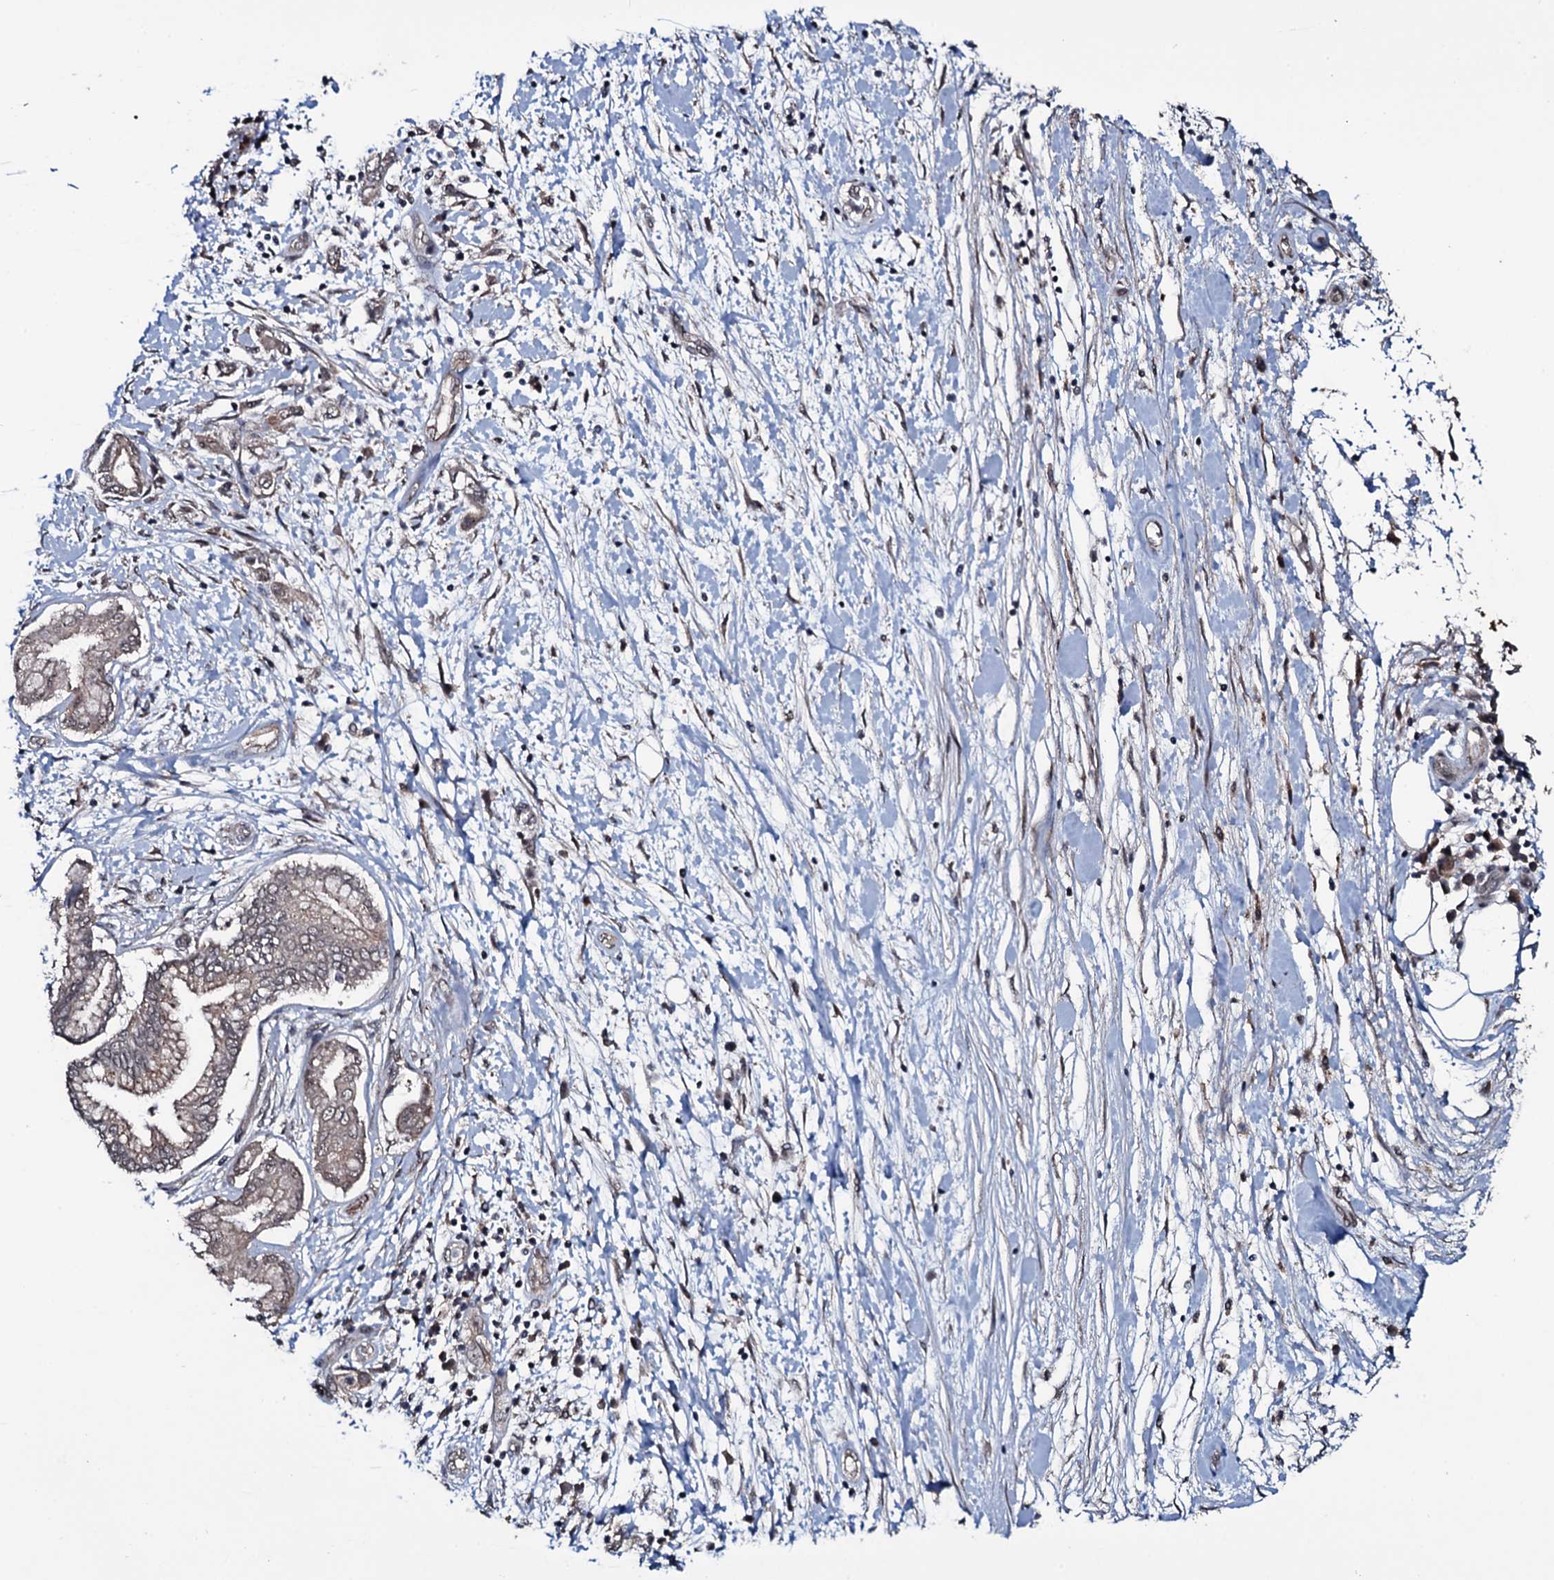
{"staining": {"intensity": "weak", "quantity": ">75%", "location": "cytoplasmic/membranous"}, "tissue": "pancreatic cancer", "cell_type": "Tumor cells", "image_type": "cancer", "snomed": [{"axis": "morphology", "description": "Adenocarcinoma, NOS"}, {"axis": "topography", "description": "Pancreas"}], "caption": "Weak cytoplasmic/membranous expression for a protein is identified in about >75% of tumor cells of pancreatic cancer using immunohistochemistry.", "gene": "MRPS31", "patient": {"sex": "female", "age": 73}}